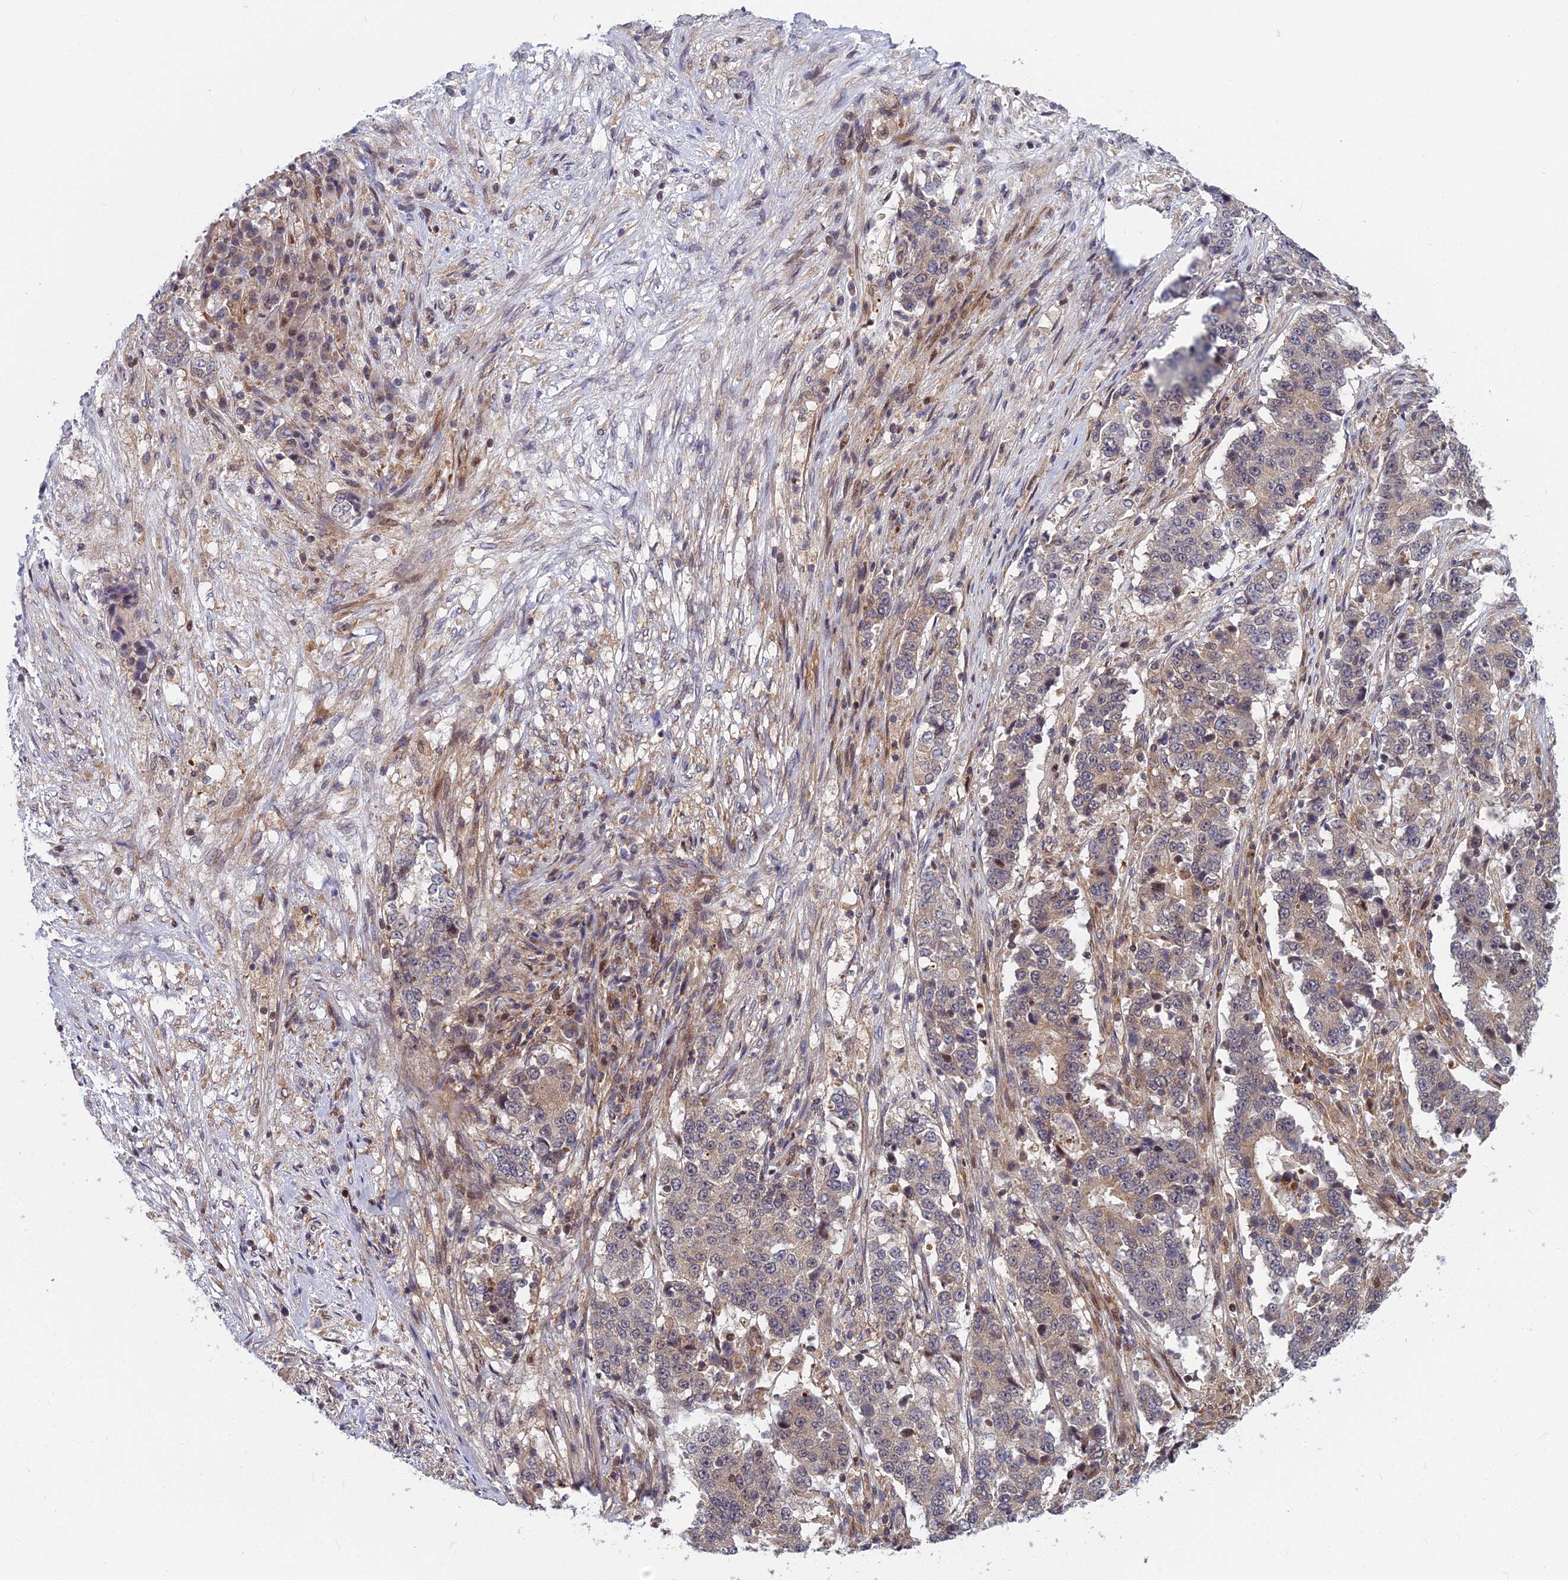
{"staining": {"intensity": "weak", "quantity": "25%-75%", "location": "cytoplasmic/membranous"}, "tissue": "stomach cancer", "cell_type": "Tumor cells", "image_type": "cancer", "snomed": [{"axis": "morphology", "description": "Adenocarcinoma, NOS"}, {"axis": "topography", "description": "Stomach"}], "caption": "Human stomach cancer stained for a protein (brown) reveals weak cytoplasmic/membranous positive expression in about 25%-75% of tumor cells.", "gene": "COMMD2", "patient": {"sex": "male", "age": 59}}